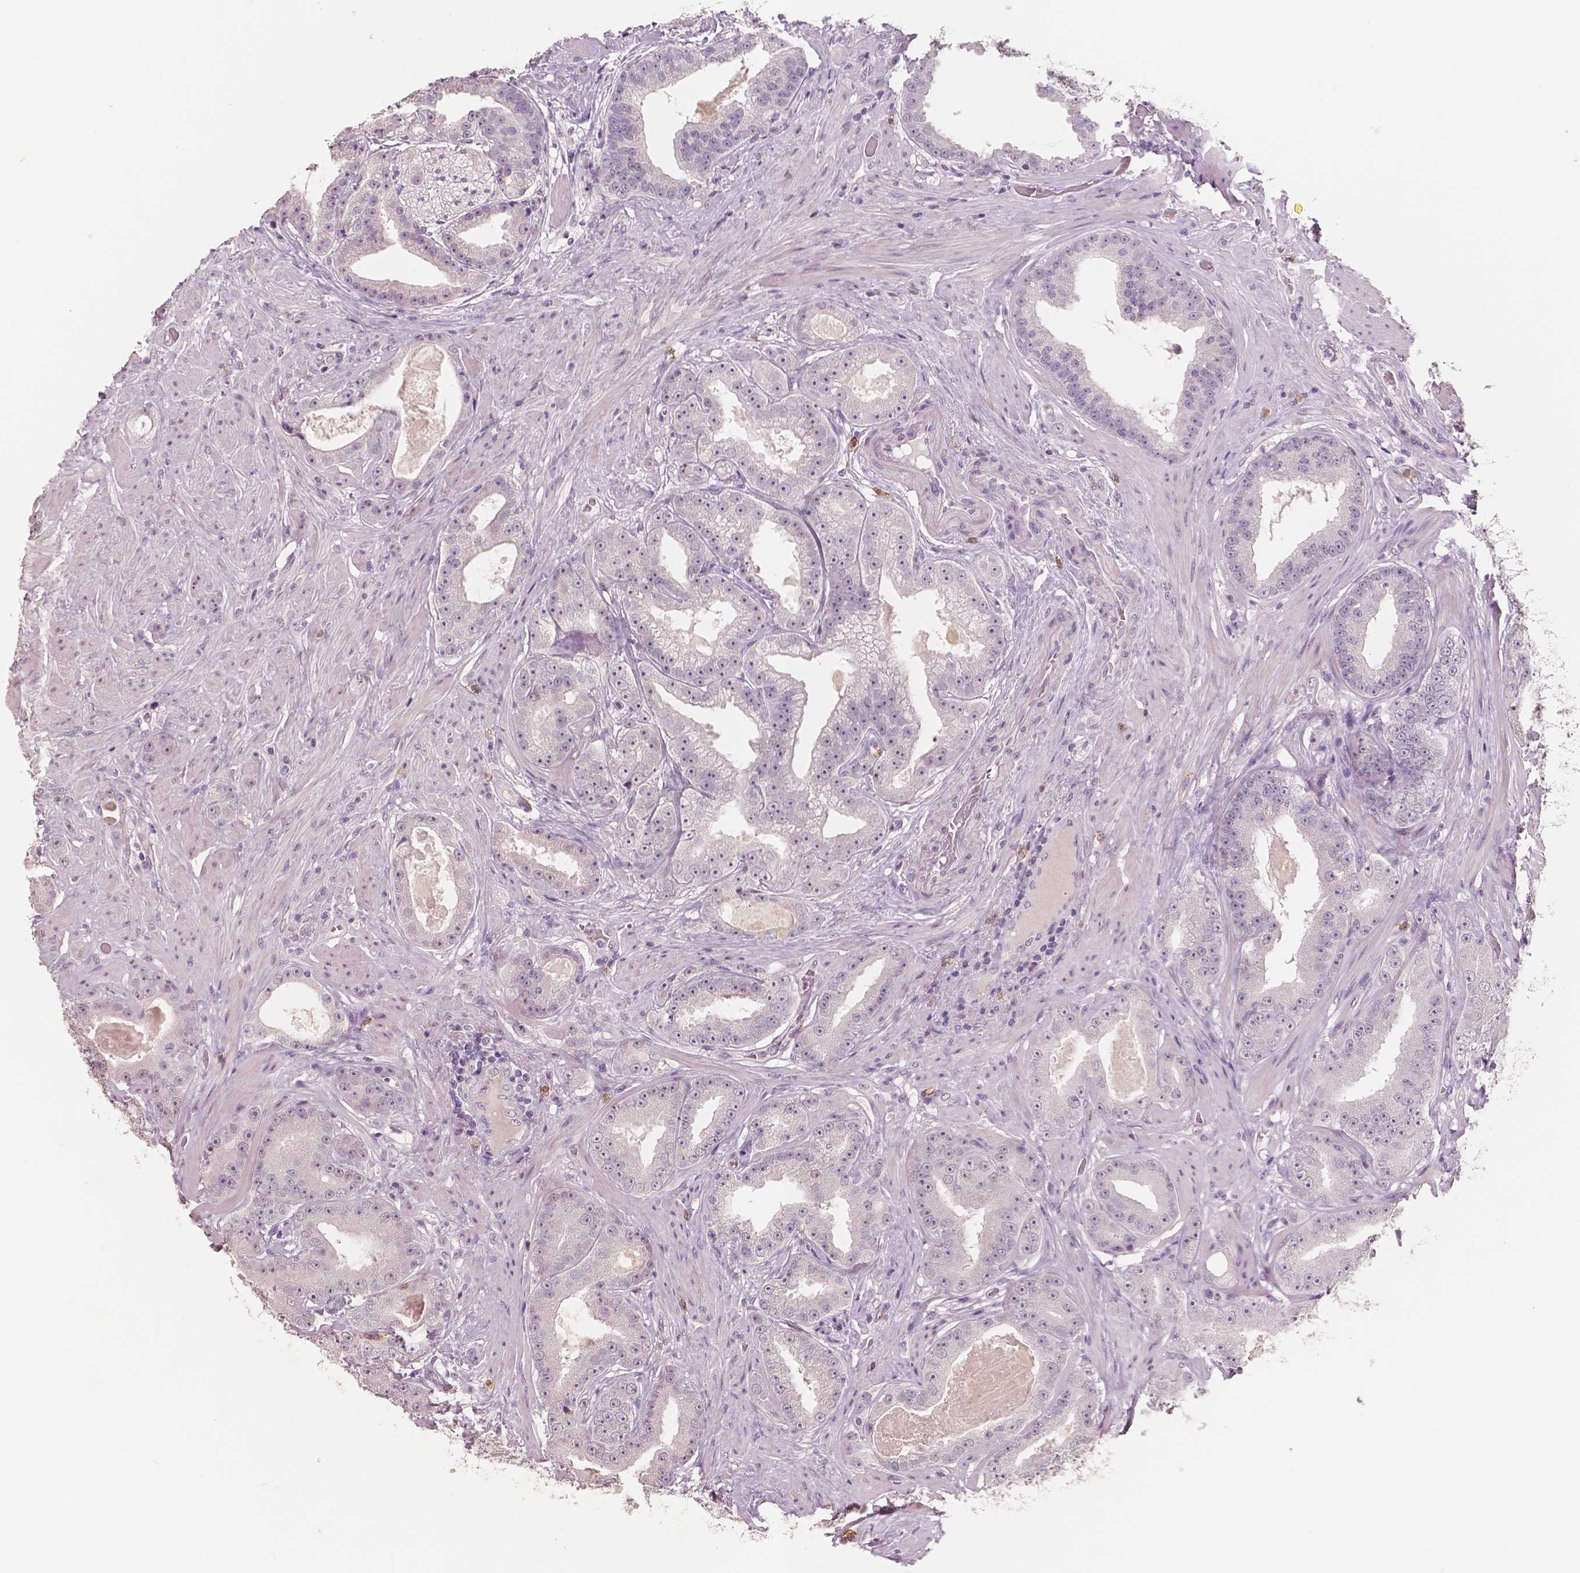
{"staining": {"intensity": "negative", "quantity": "none", "location": "none"}, "tissue": "prostate cancer", "cell_type": "Tumor cells", "image_type": "cancer", "snomed": [{"axis": "morphology", "description": "Adenocarcinoma, Low grade"}, {"axis": "topography", "description": "Prostate"}], "caption": "DAB immunohistochemical staining of human prostate cancer (low-grade adenocarcinoma) displays no significant positivity in tumor cells.", "gene": "KIT", "patient": {"sex": "male", "age": 60}}